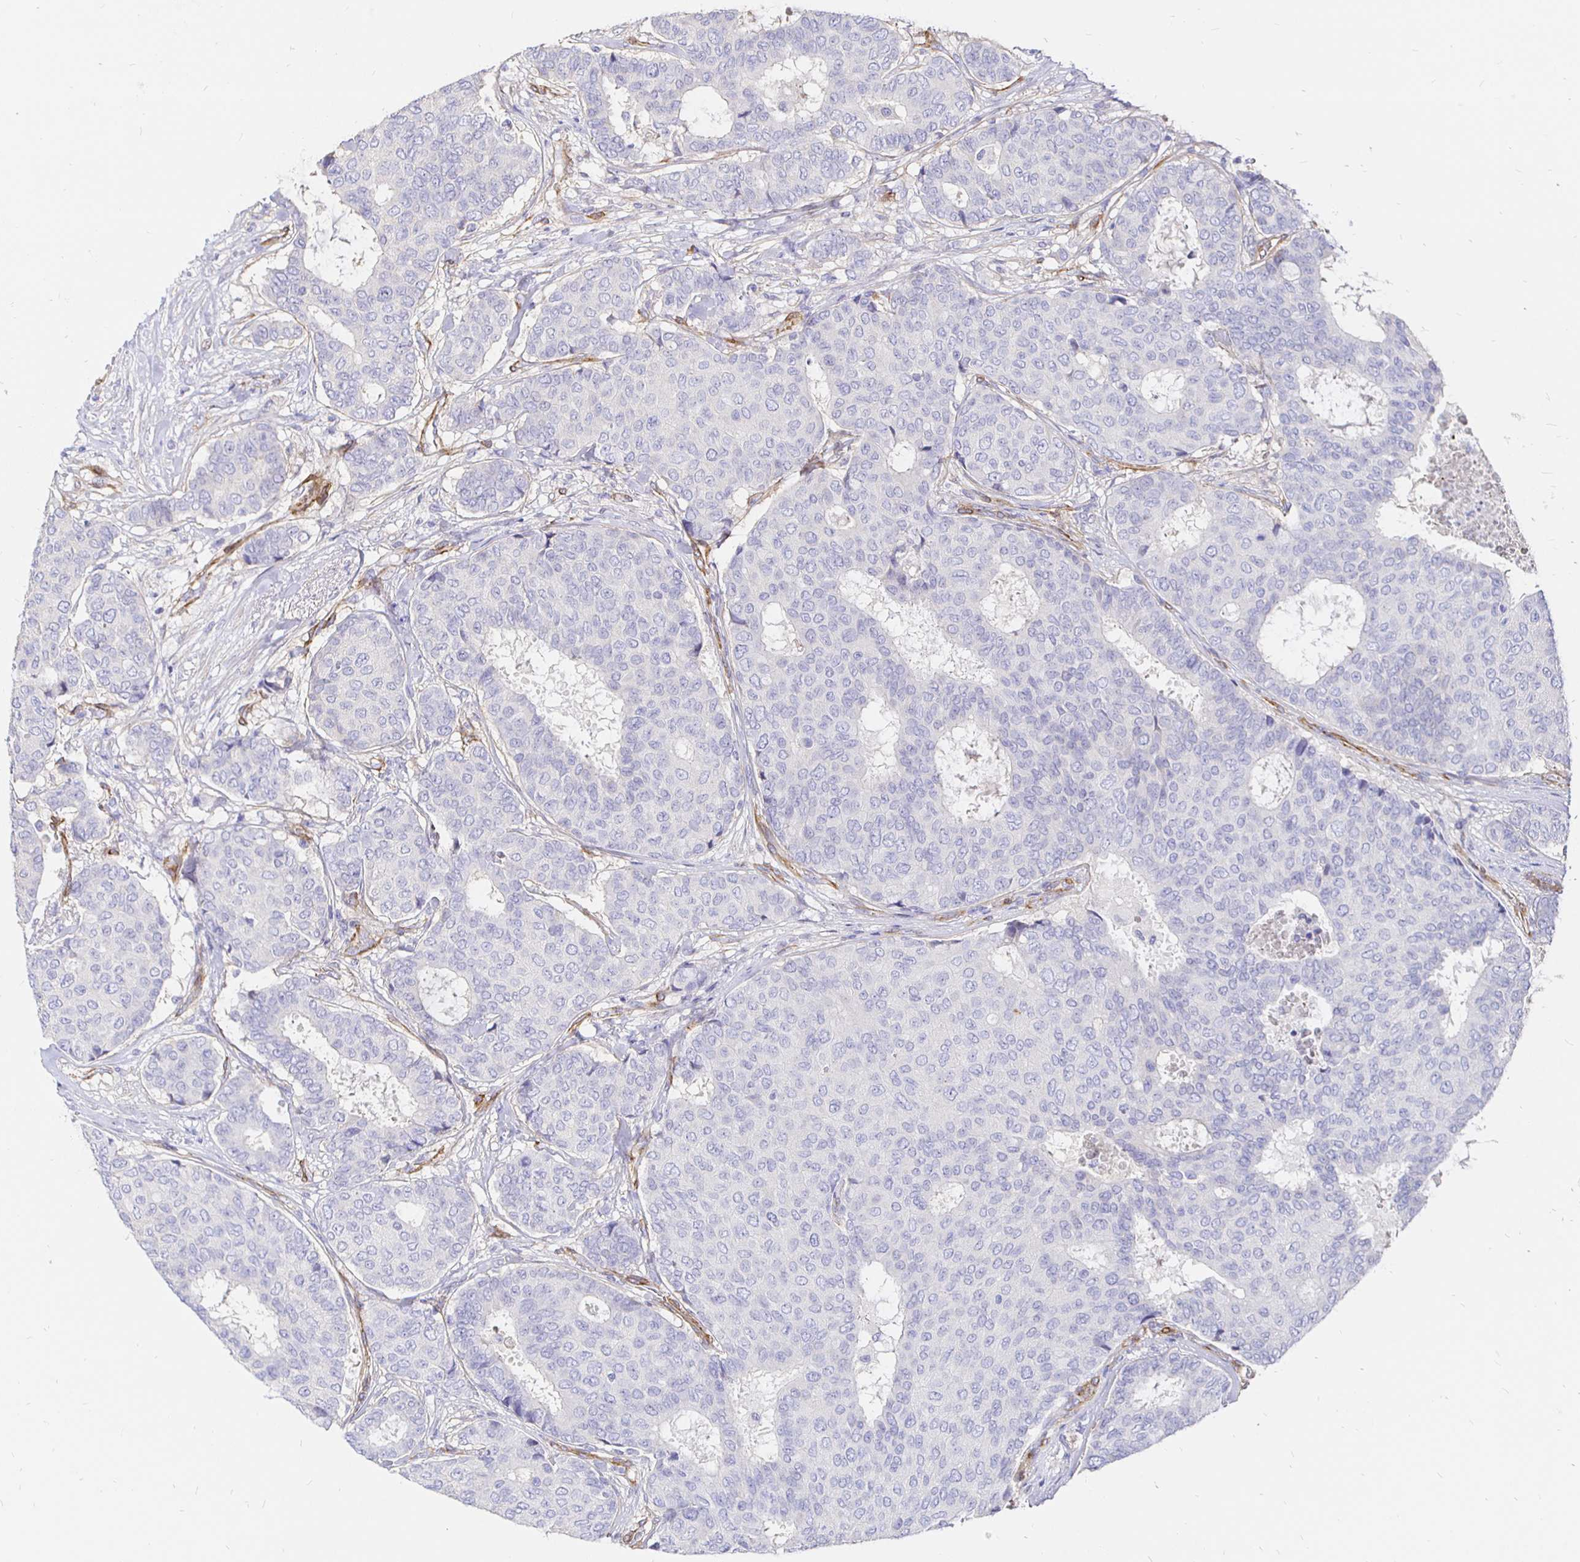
{"staining": {"intensity": "negative", "quantity": "none", "location": "none"}, "tissue": "breast cancer", "cell_type": "Tumor cells", "image_type": "cancer", "snomed": [{"axis": "morphology", "description": "Duct carcinoma"}, {"axis": "topography", "description": "Breast"}], "caption": "Immunohistochemistry image of human breast intraductal carcinoma stained for a protein (brown), which exhibits no positivity in tumor cells.", "gene": "PALM2AKAP2", "patient": {"sex": "female", "age": 75}}